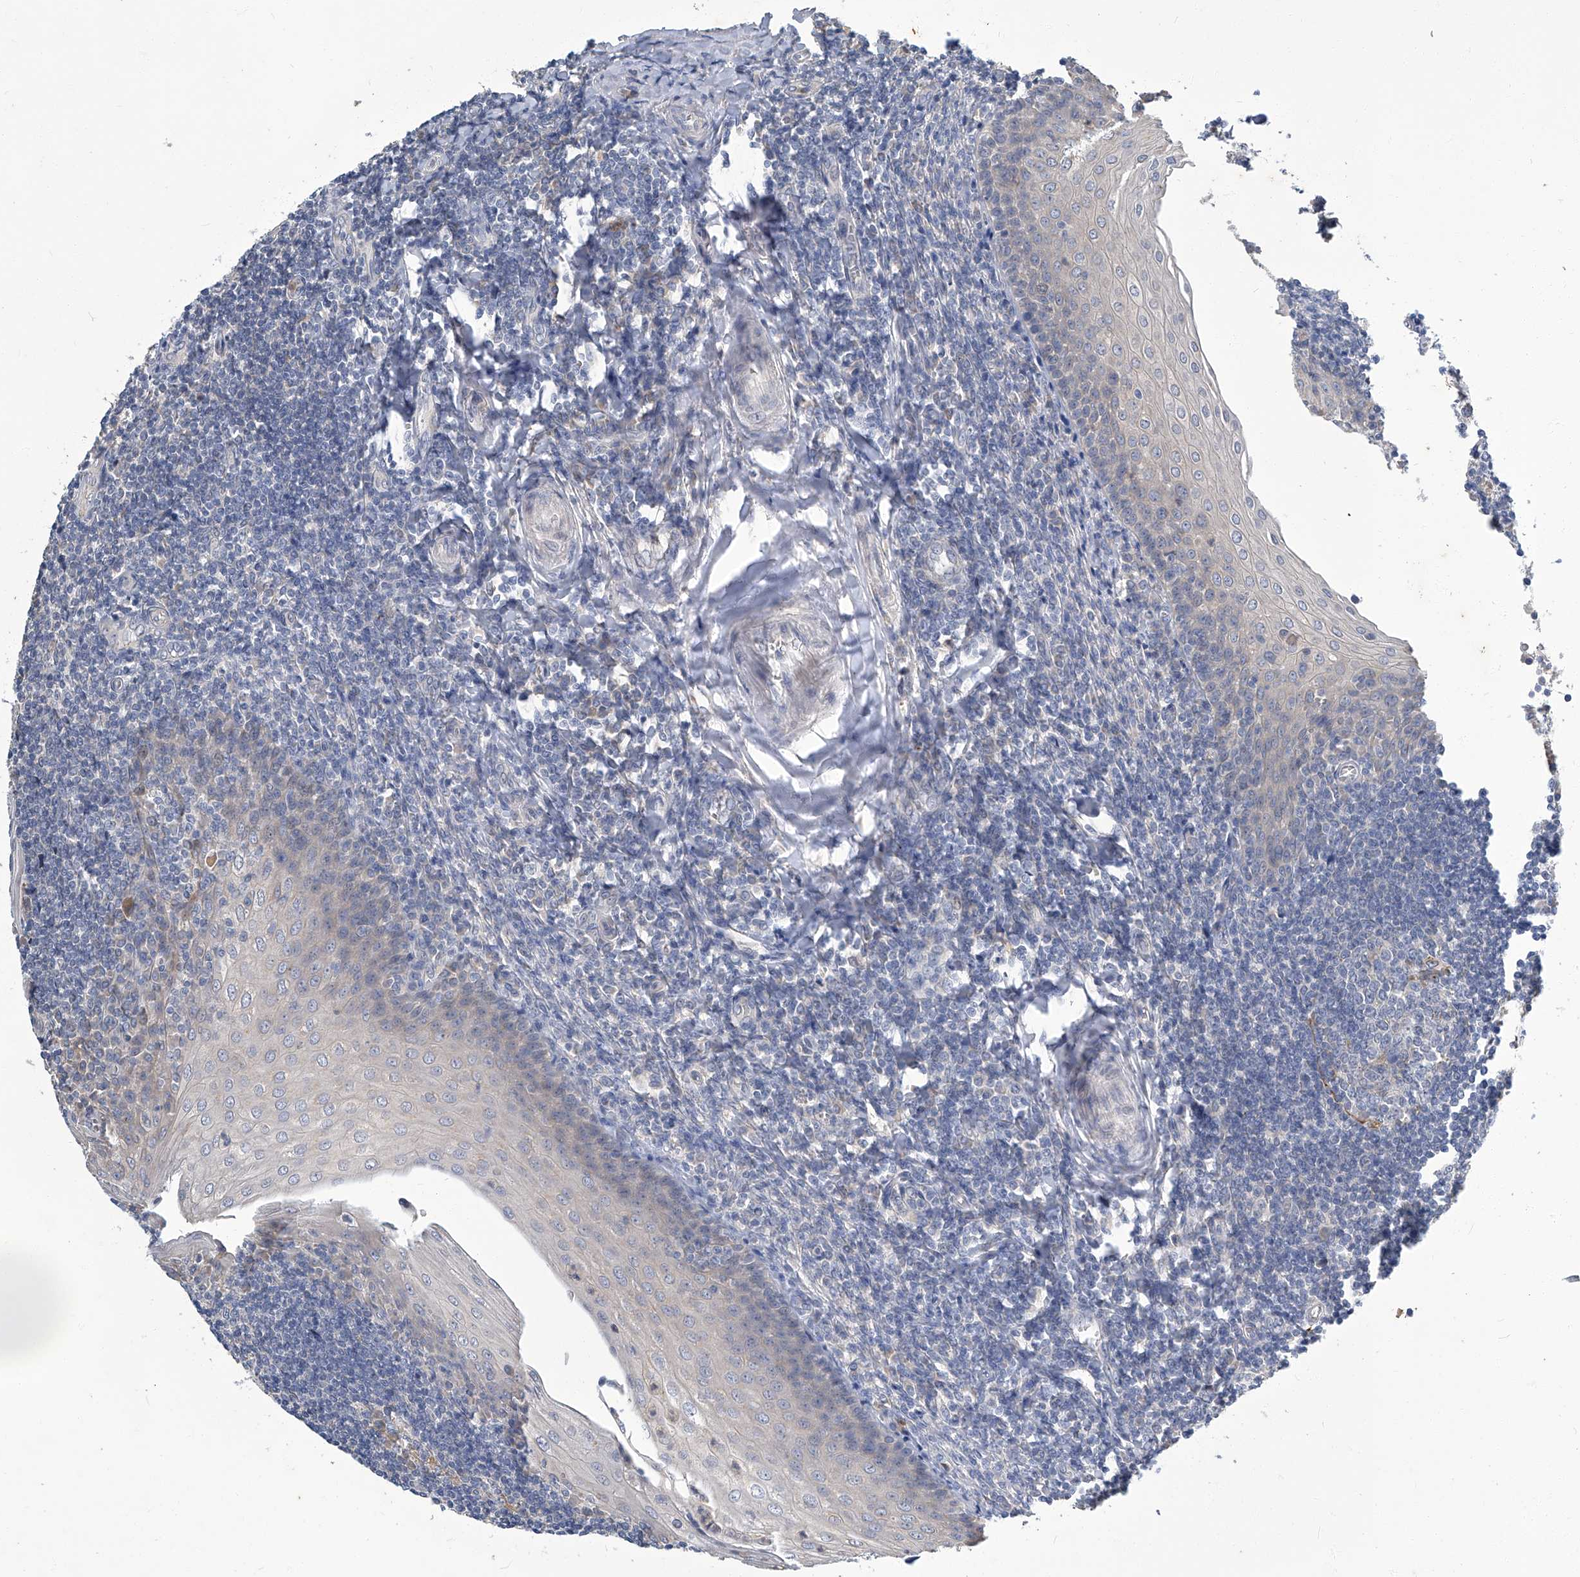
{"staining": {"intensity": "negative", "quantity": "none", "location": "none"}, "tissue": "tonsil", "cell_type": "Germinal center cells", "image_type": "normal", "snomed": [{"axis": "morphology", "description": "Normal tissue, NOS"}, {"axis": "topography", "description": "Tonsil"}], "caption": "This is a photomicrograph of immunohistochemistry staining of benign tonsil, which shows no positivity in germinal center cells. (DAB (3,3'-diaminobenzidine) immunohistochemistry, high magnification).", "gene": "TGFBR1", "patient": {"sex": "male", "age": 27}}